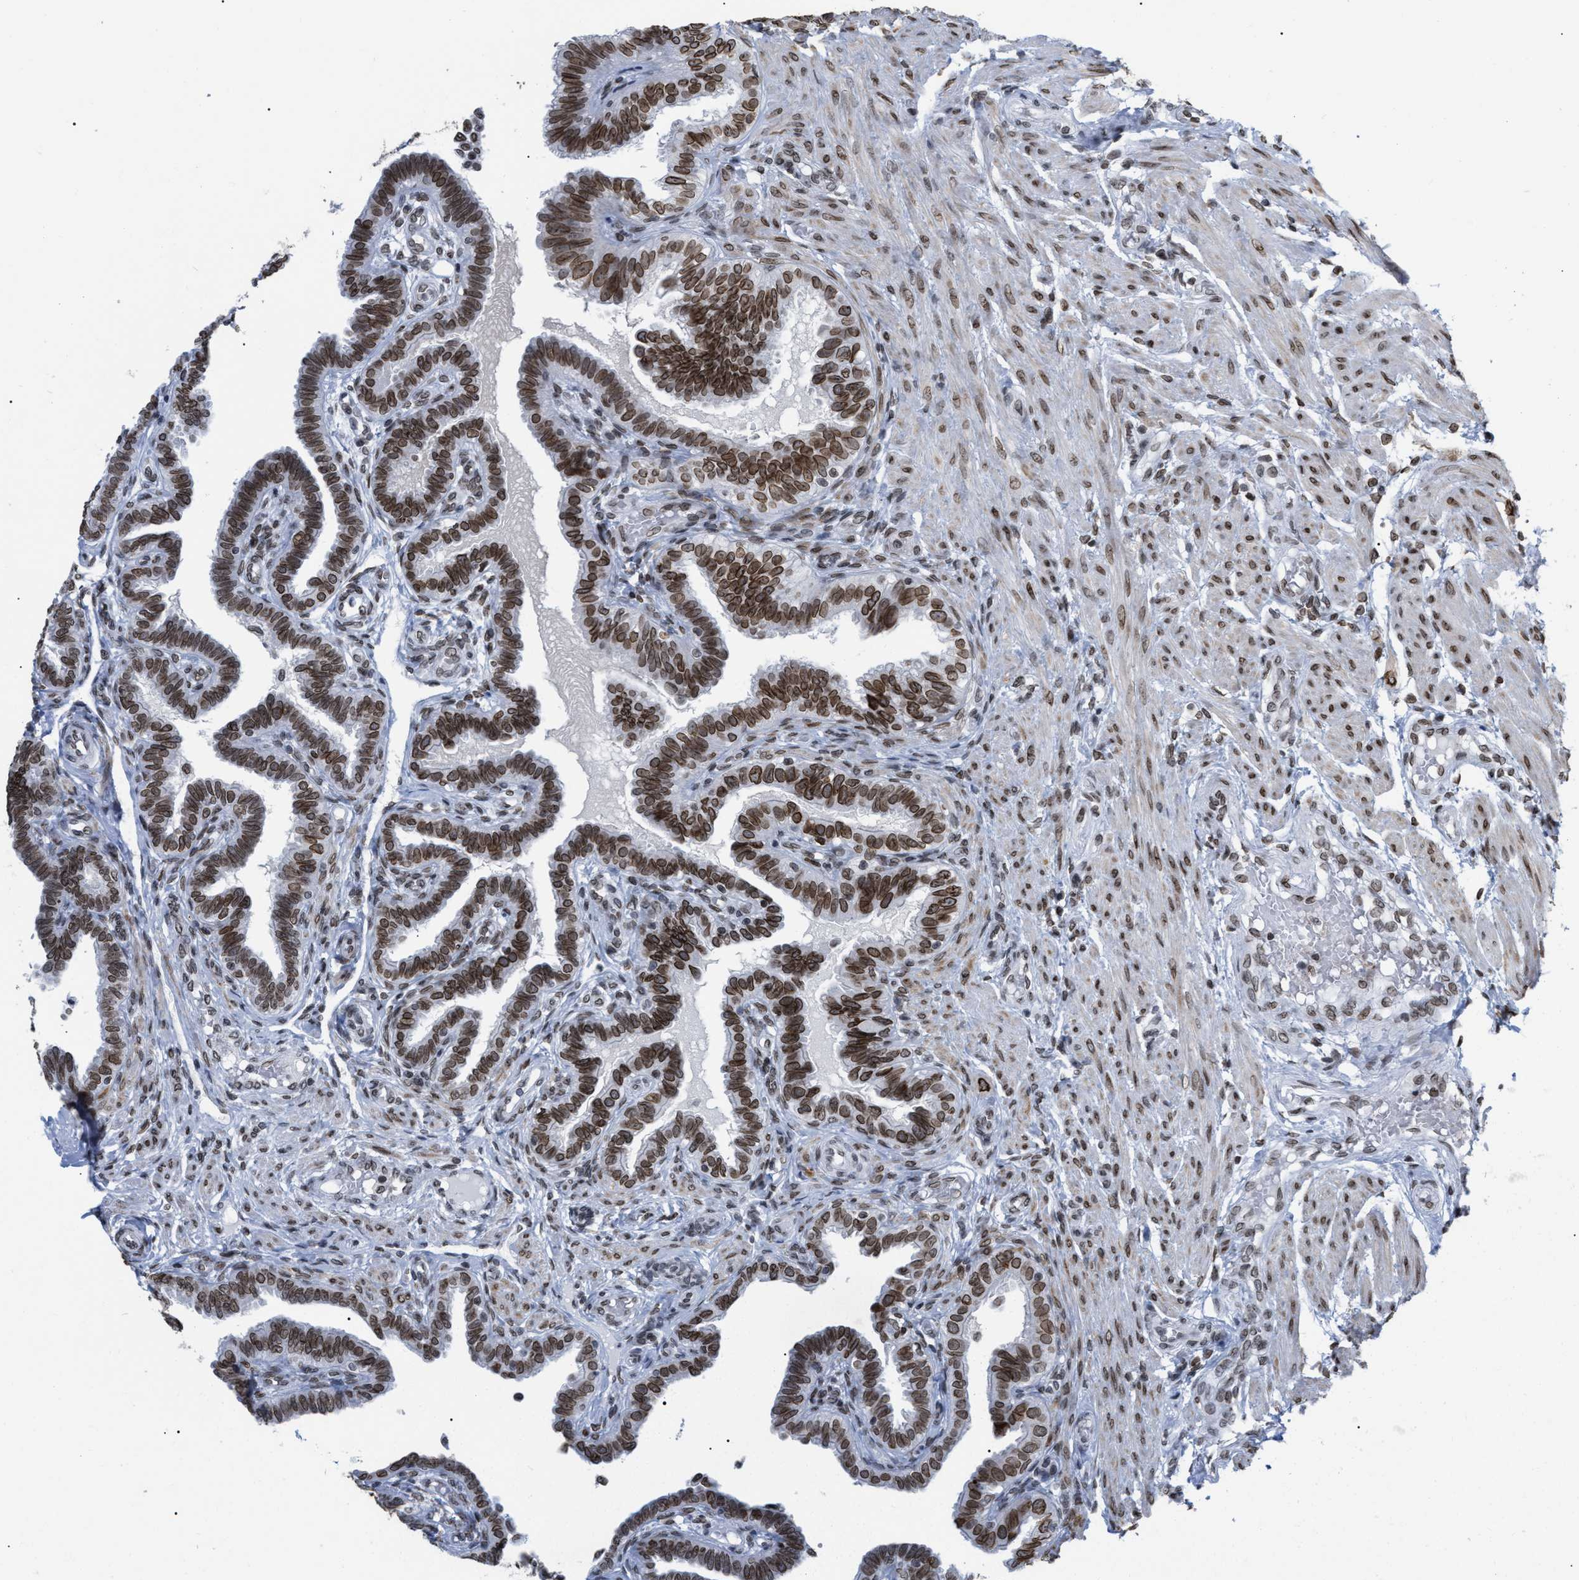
{"staining": {"intensity": "moderate", "quantity": ">75%", "location": "cytoplasmic/membranous,nuclear"}, "tissue": "fallopian tube", "cell_type": "Glandular cells", "image_type": "normal", "snomed": [{"axis": "morphology", "description": "Normal tissue, NOS"}, {"axis": "topography", "description": "Fallopian tube"}, {"axis": "topography", "description": "Placenta"}], "caption": "The immunohistochemical stain labels moderate cytoplasmic/membranous,nuclear staining in glandular cells of benign fallopian tube. (Stains: DAB in brown, nuclei in blue, Microscopy: brightfield microscopy at high magnification).", "gene": "TPR", "patient": {"sex": "female", "age": 34}}